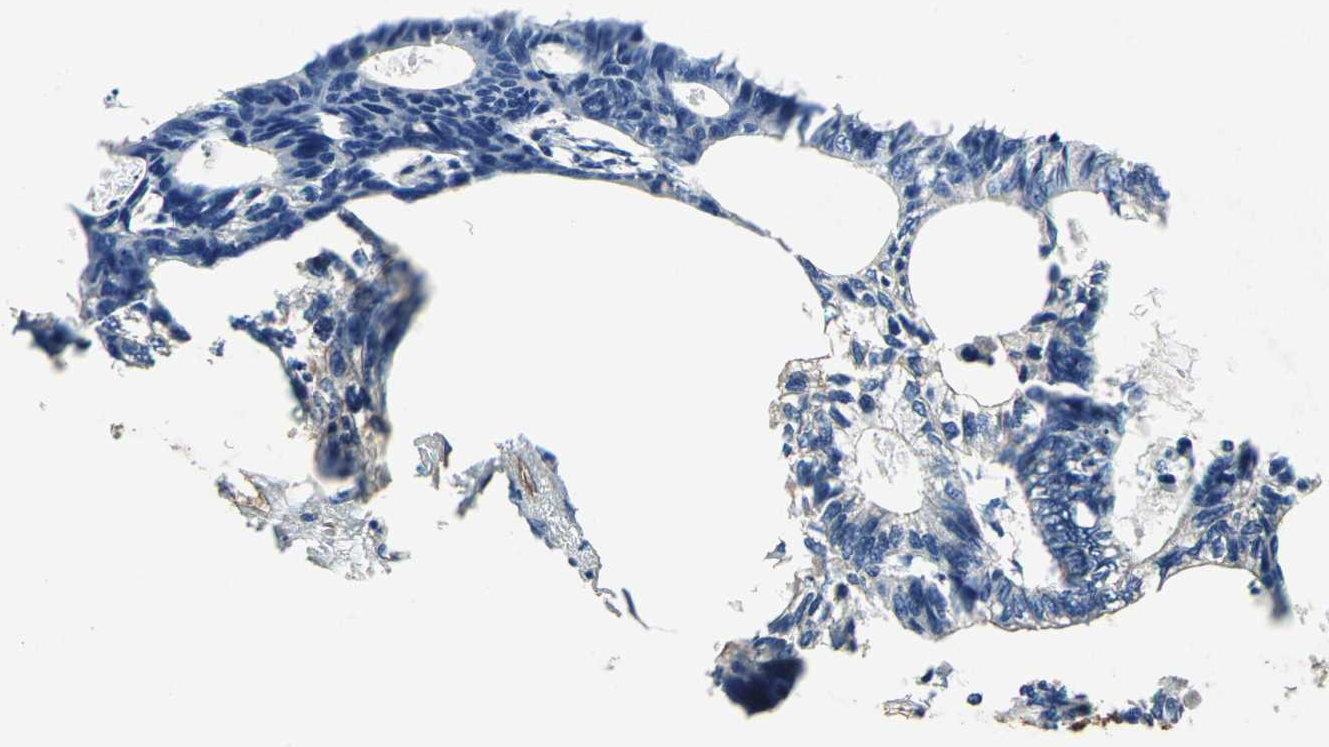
{"staining": {"intensity": "negative", "quantity": "none", "location": "none"}, "tissue": "colorectal cancer", "cell_type": "Tumor cells", "image_type": "cancer", "snomed": [{"axis": "morphology", "description": "Adenocarcinoma, NOS"}, {"axis": "topography", "description": "Colon"}], "caption": "A high-resolution image shows immunohistochemistry staining of colorectal adenocarcinoma, which shows no significant expression in tumor cells.", "gene": "FLNB", "patient": {"sex": "female", "age": 55}}